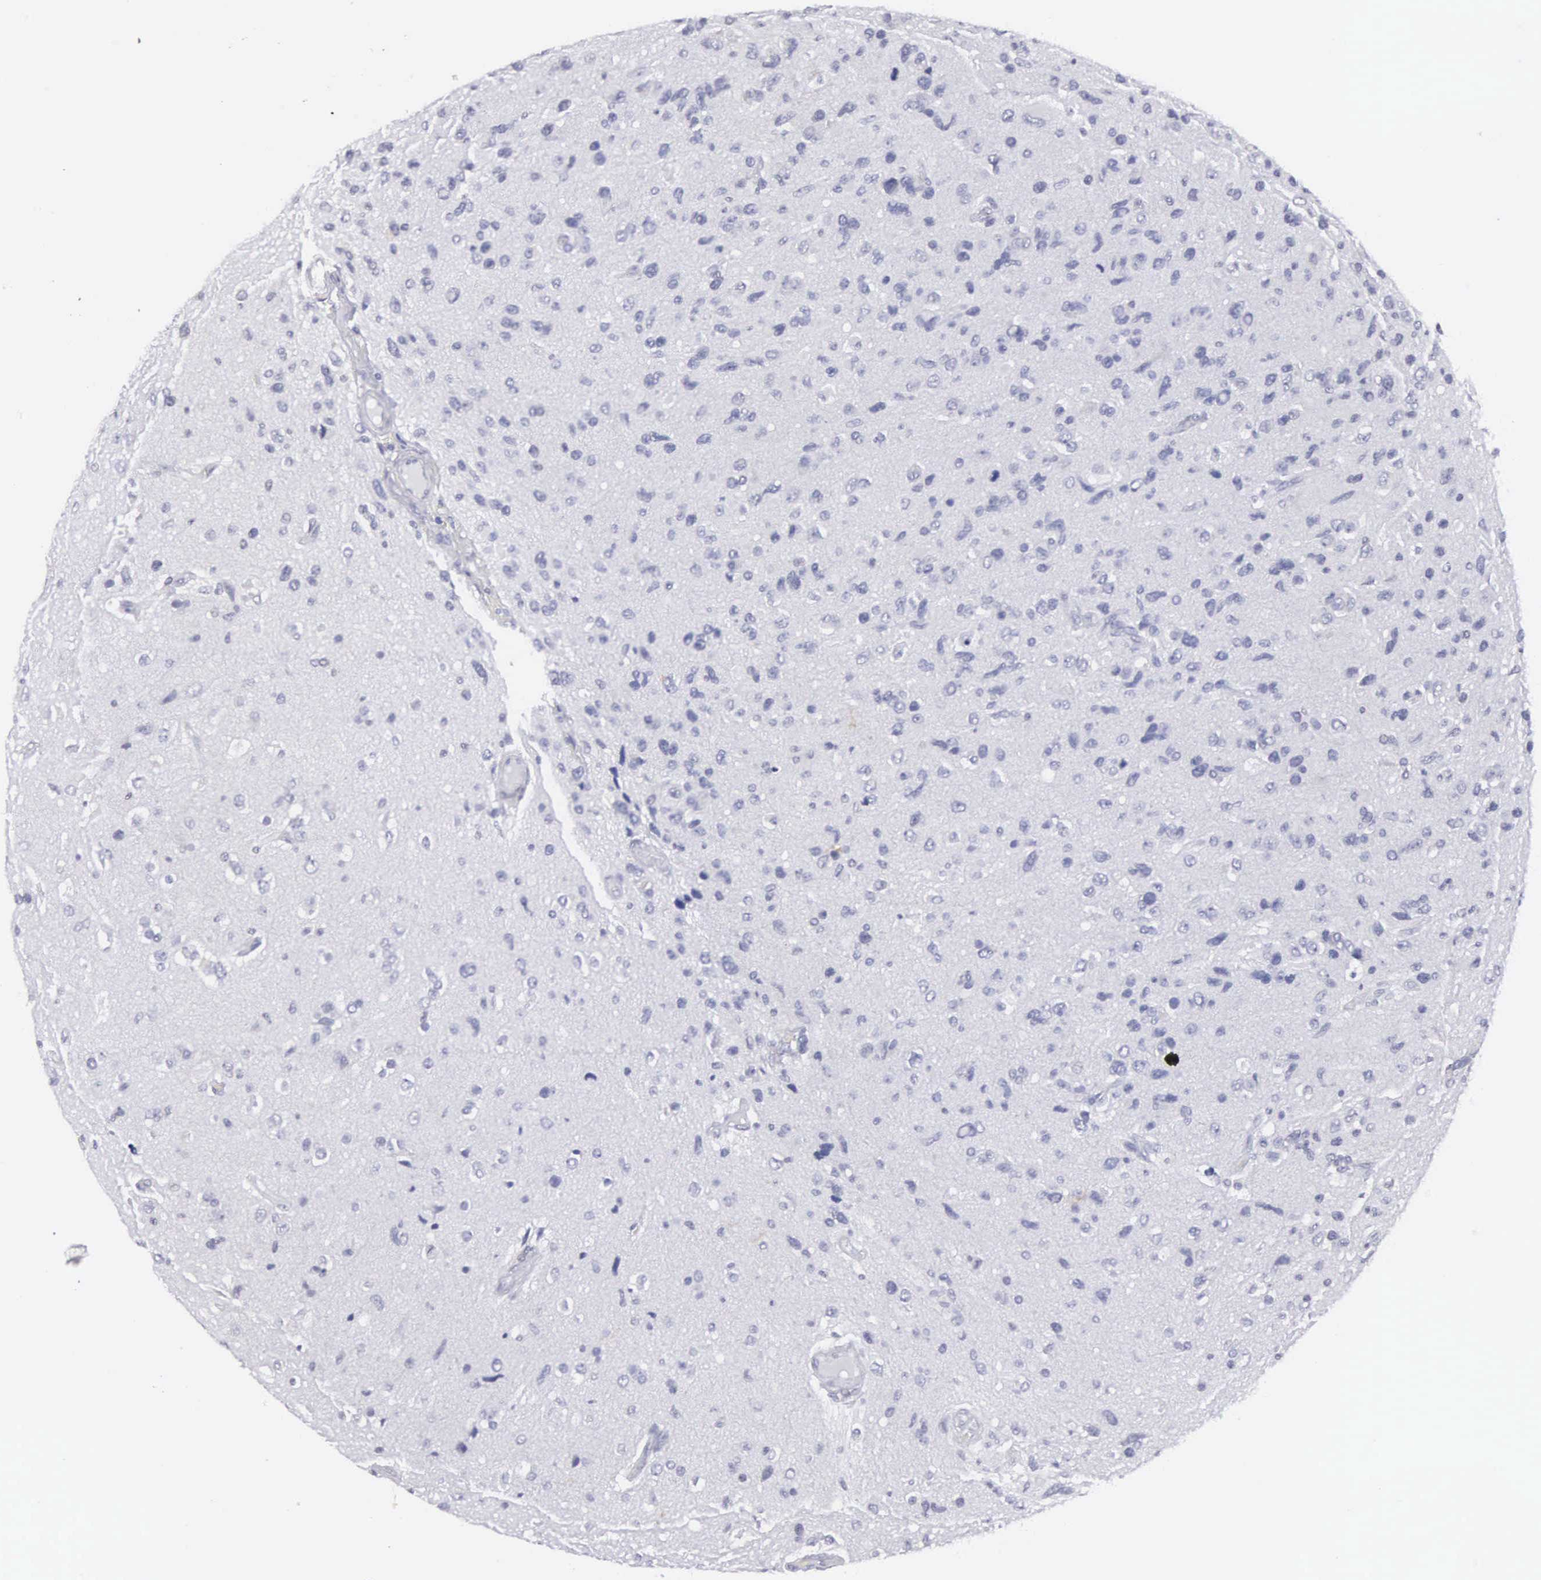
{"staining": {"intensity": "negative", "quantity": "none", "location": "none"}, "tissue": "glioma", "cell_type": "Tumor cells", "image_type": "cancer", "snomed": [{"axis": "morphology", "description": "Glioma, malignant, High grade"}, {"axis": "topography", "description": "Brain"}], "caption": "DAB (3,3'-diaminobenzidine) immunohistochemical staining of human malignant glioma (high-grade) displays no significant staining in tumor cells.", "gene": "ETV6", "patient": {"sex": "male", "age": 77}}